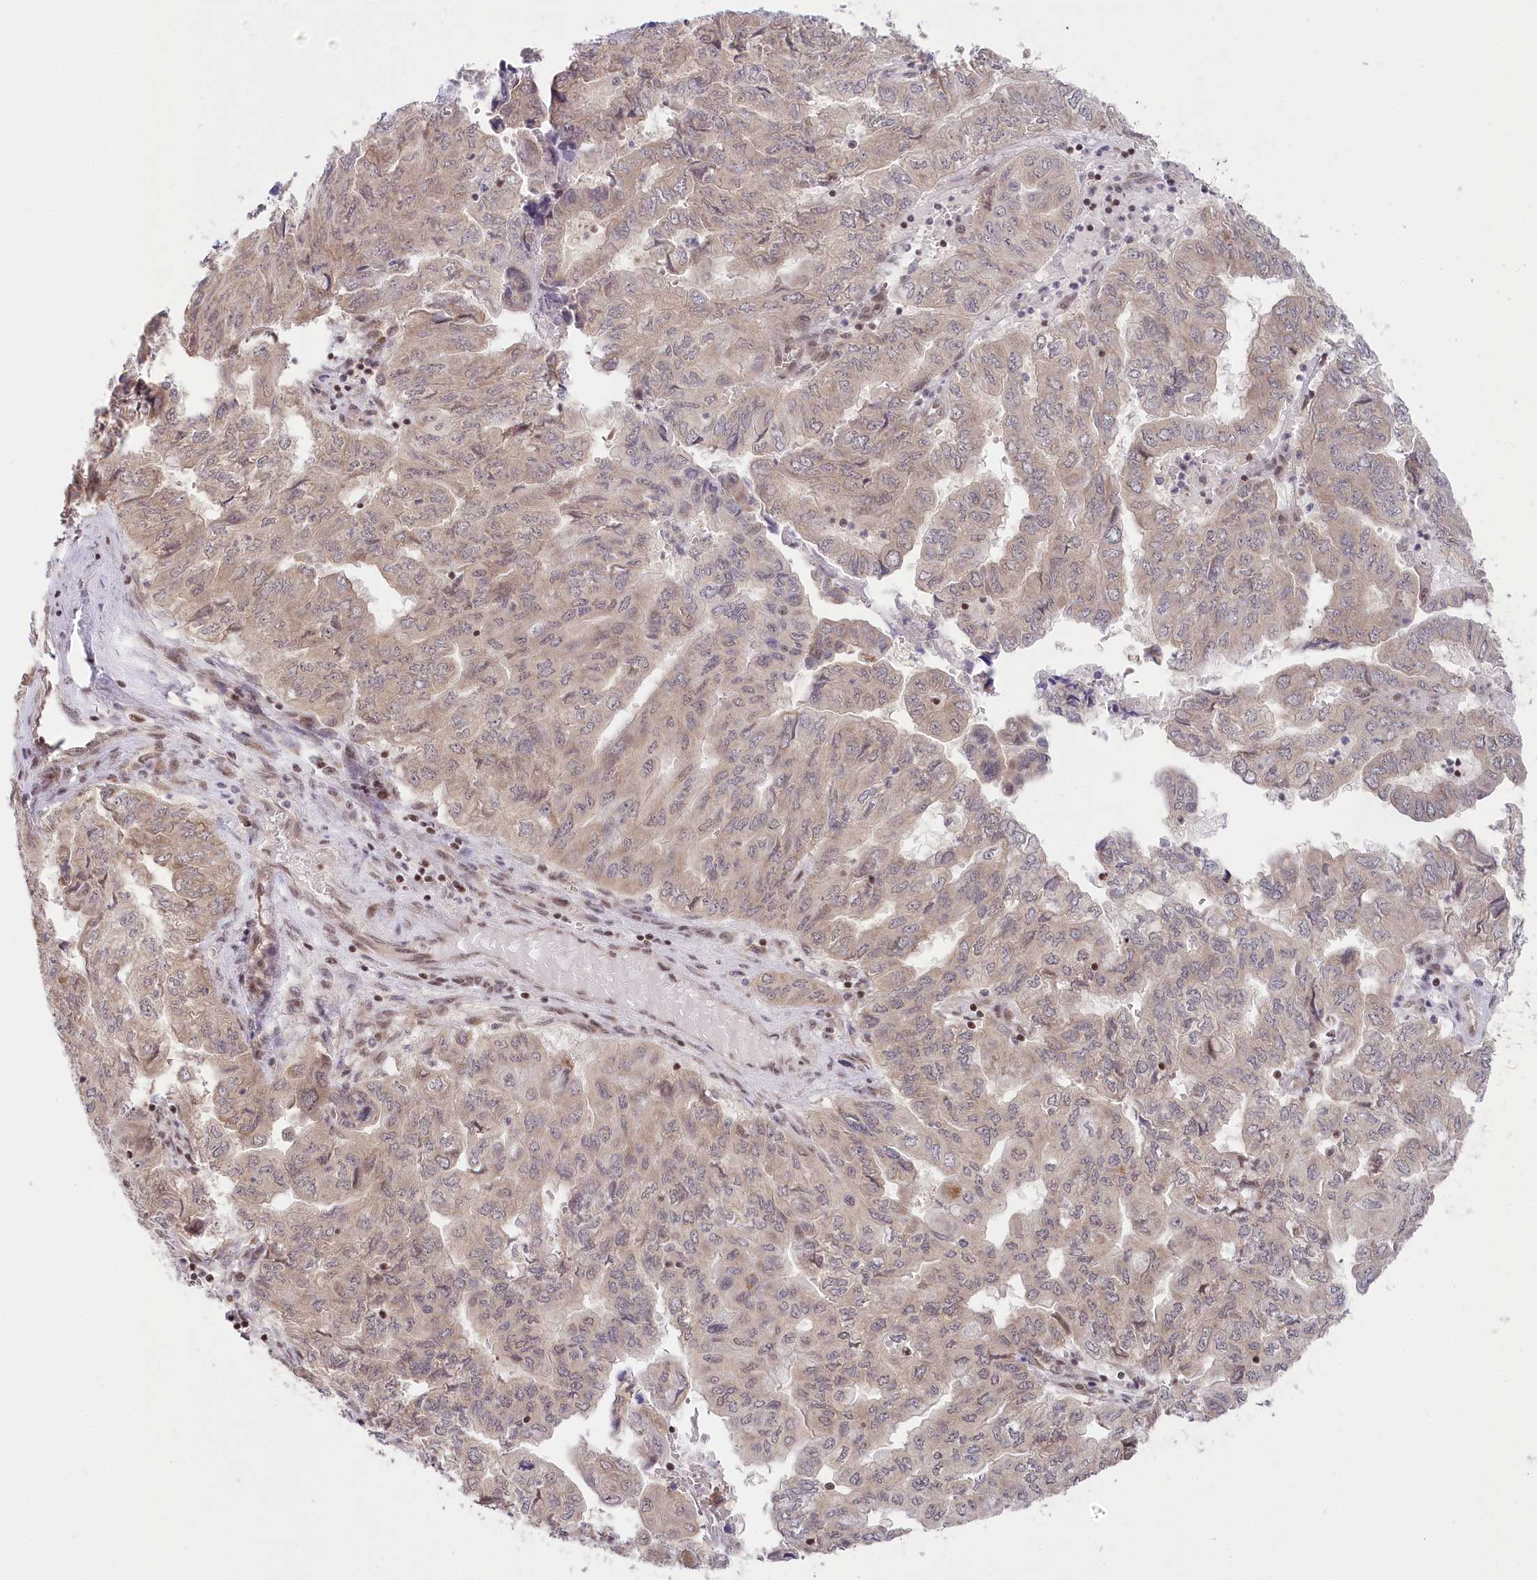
{"staining": {"intensity": "weak", "quantity": "25%-75%", "location": "cytoplasmic/membranous,nuclear"}, "tissue": "pancreatic cancer", "cell_type": "Tumor cells", "image_type": "cancer", "snomed": [{"axis": "morphology", "description": "Adenocarcinoma, NOS"}, {"axis": "topography", "description": "Pancreas"}], "caption": "Tumor cells show weak cytoplasmic/membranous and nuclear staining in approximately 25%-75% of cells in adenocarcinoma (pancreatic).", "gene": "CGGBP1", "patient": {"sex": "male", "age": 51}}